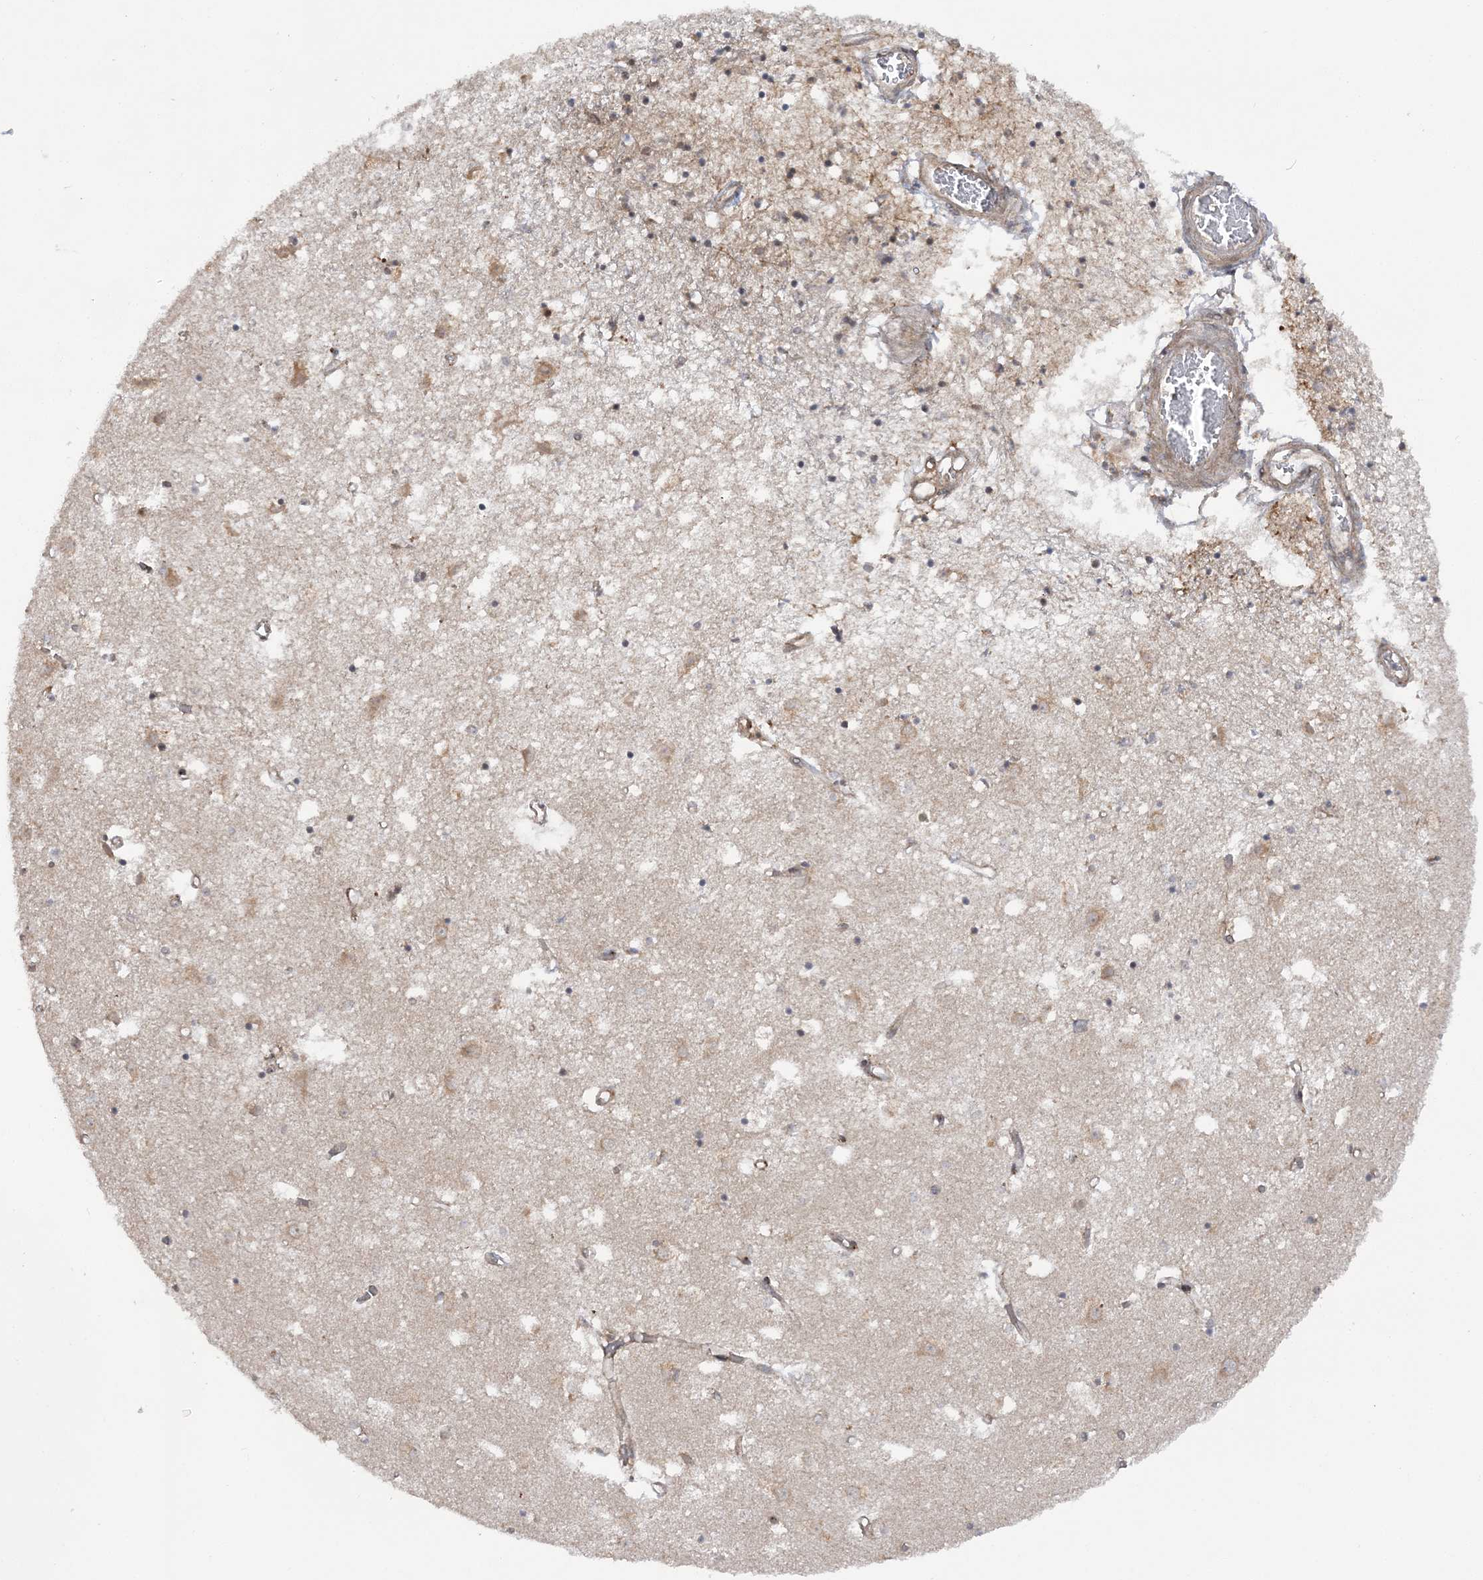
{"staining": {"intensity": "weak", "quantity": "25%-75%", "location": "cytoplasmic/membranous"}, "tissue": "caudate", "cell_type": "Glial cells", "image_type": "normal", "snomed": [{"axis": "morphology", "description": "Normal tissue, NOS"}, {"axis": "topography", "description": "Lateral ventricle wall"}], "caption": "Brown immunohistochemical staining in benign caudate reveals weak cytoplasmic/membranous staining in approximately 25%-75% of glial cells.", "gene": "MRPL47", "patient": {"sex": "male", "age": 70}}